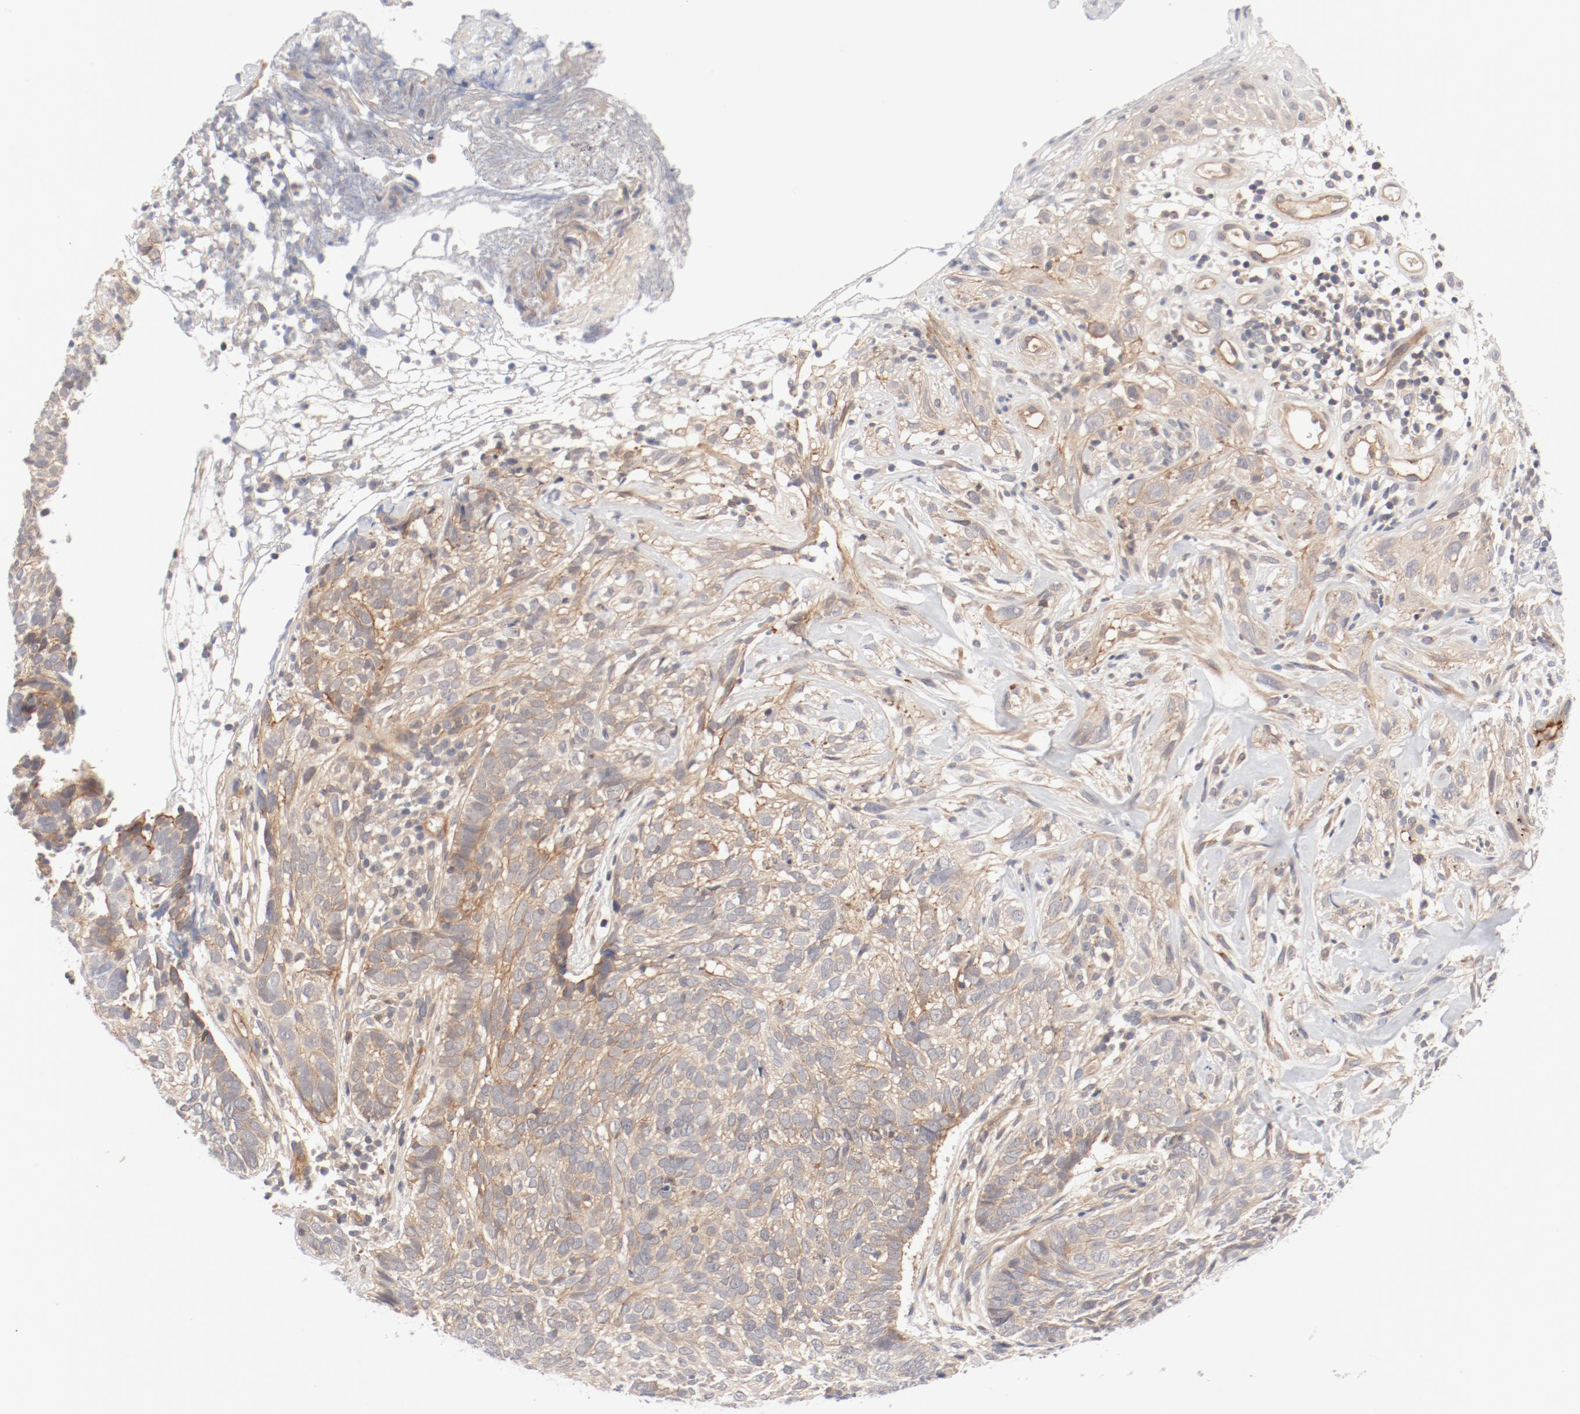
{"staining": {"intensity": "moderate", "quantity": "25%-75%", "location": "cytoplasmic/membranous"}, "tissue": "skin cancer", "cell_type": "Tumor cells", "image_type": "cancer", "snomed": [{"axis": "morphology", "description": "Basal cell carcinoma"}, {"axis": "topography", "description": "Skin"}], "caption": "Immunohistochemical staining of human skin cancer (basal cell carcinoma) reveals medium levels of moderate cytoplasmic/membranous protein staining in about 25%-75% of tumor cells.", "gene": "ZNF267", "patient": {"sex": "male", "age": 72}}